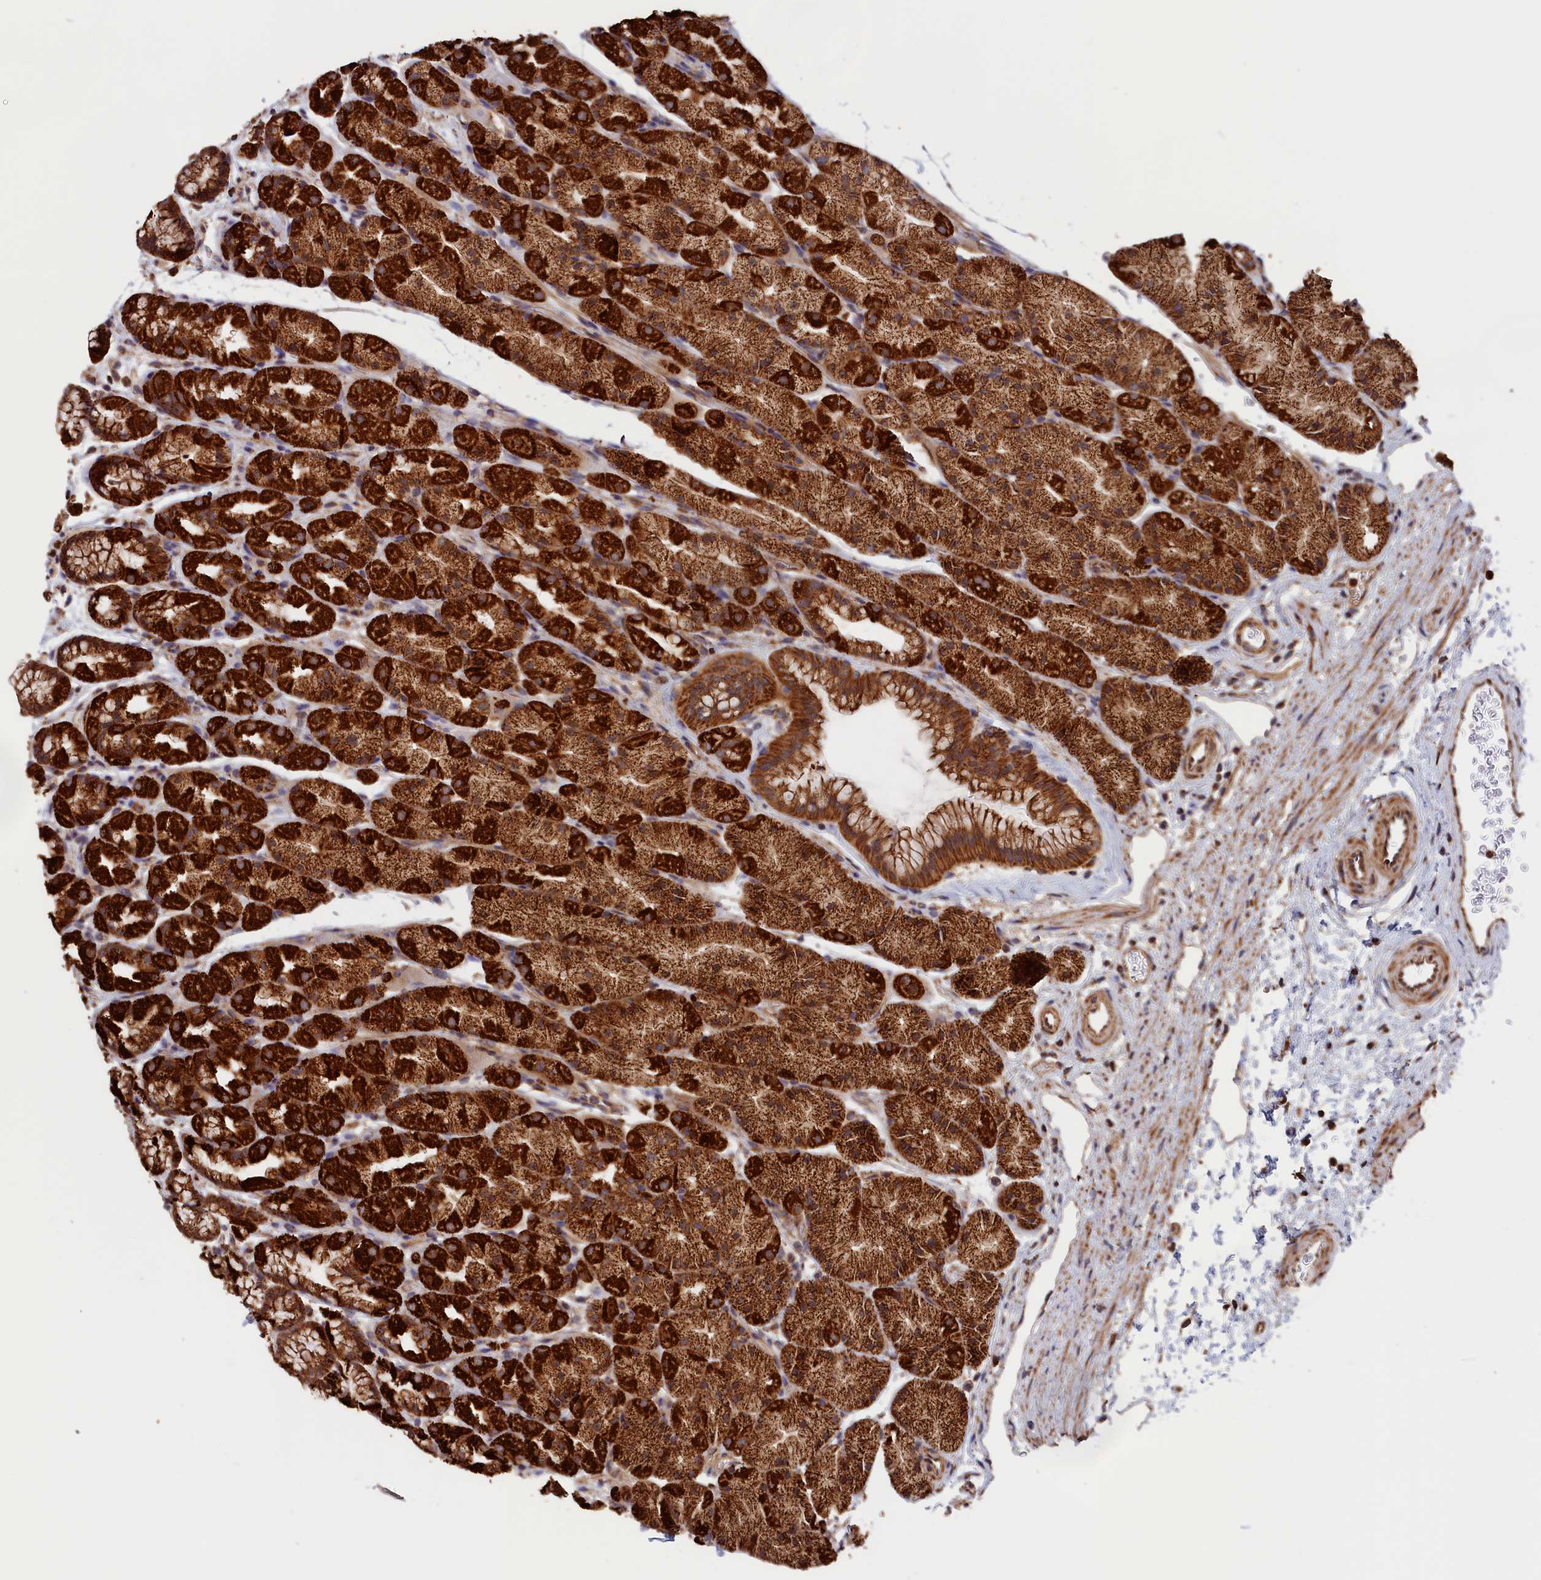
{"staining": {"intensity": "strong", "quantity": ">75%", "location": "cytoplasmic/membranous"}, "tissue": "stomach", "cell_type": "Glandular cells", "image_type": "normal", "snomed": [{"axis": "morphology", "description": "Normal tissue, NOS"}, {"axis": "topography", "description": "Stomach, upper"}, {"axis": "topography", "description": "Stomach"}], "caption": "Strong cytoplasmic/membranous staining is seen in approximately >75% of glandular cells in benign stomach.", "gene": "MACROD1", "patient": {"sex": "male", "age": 47}}